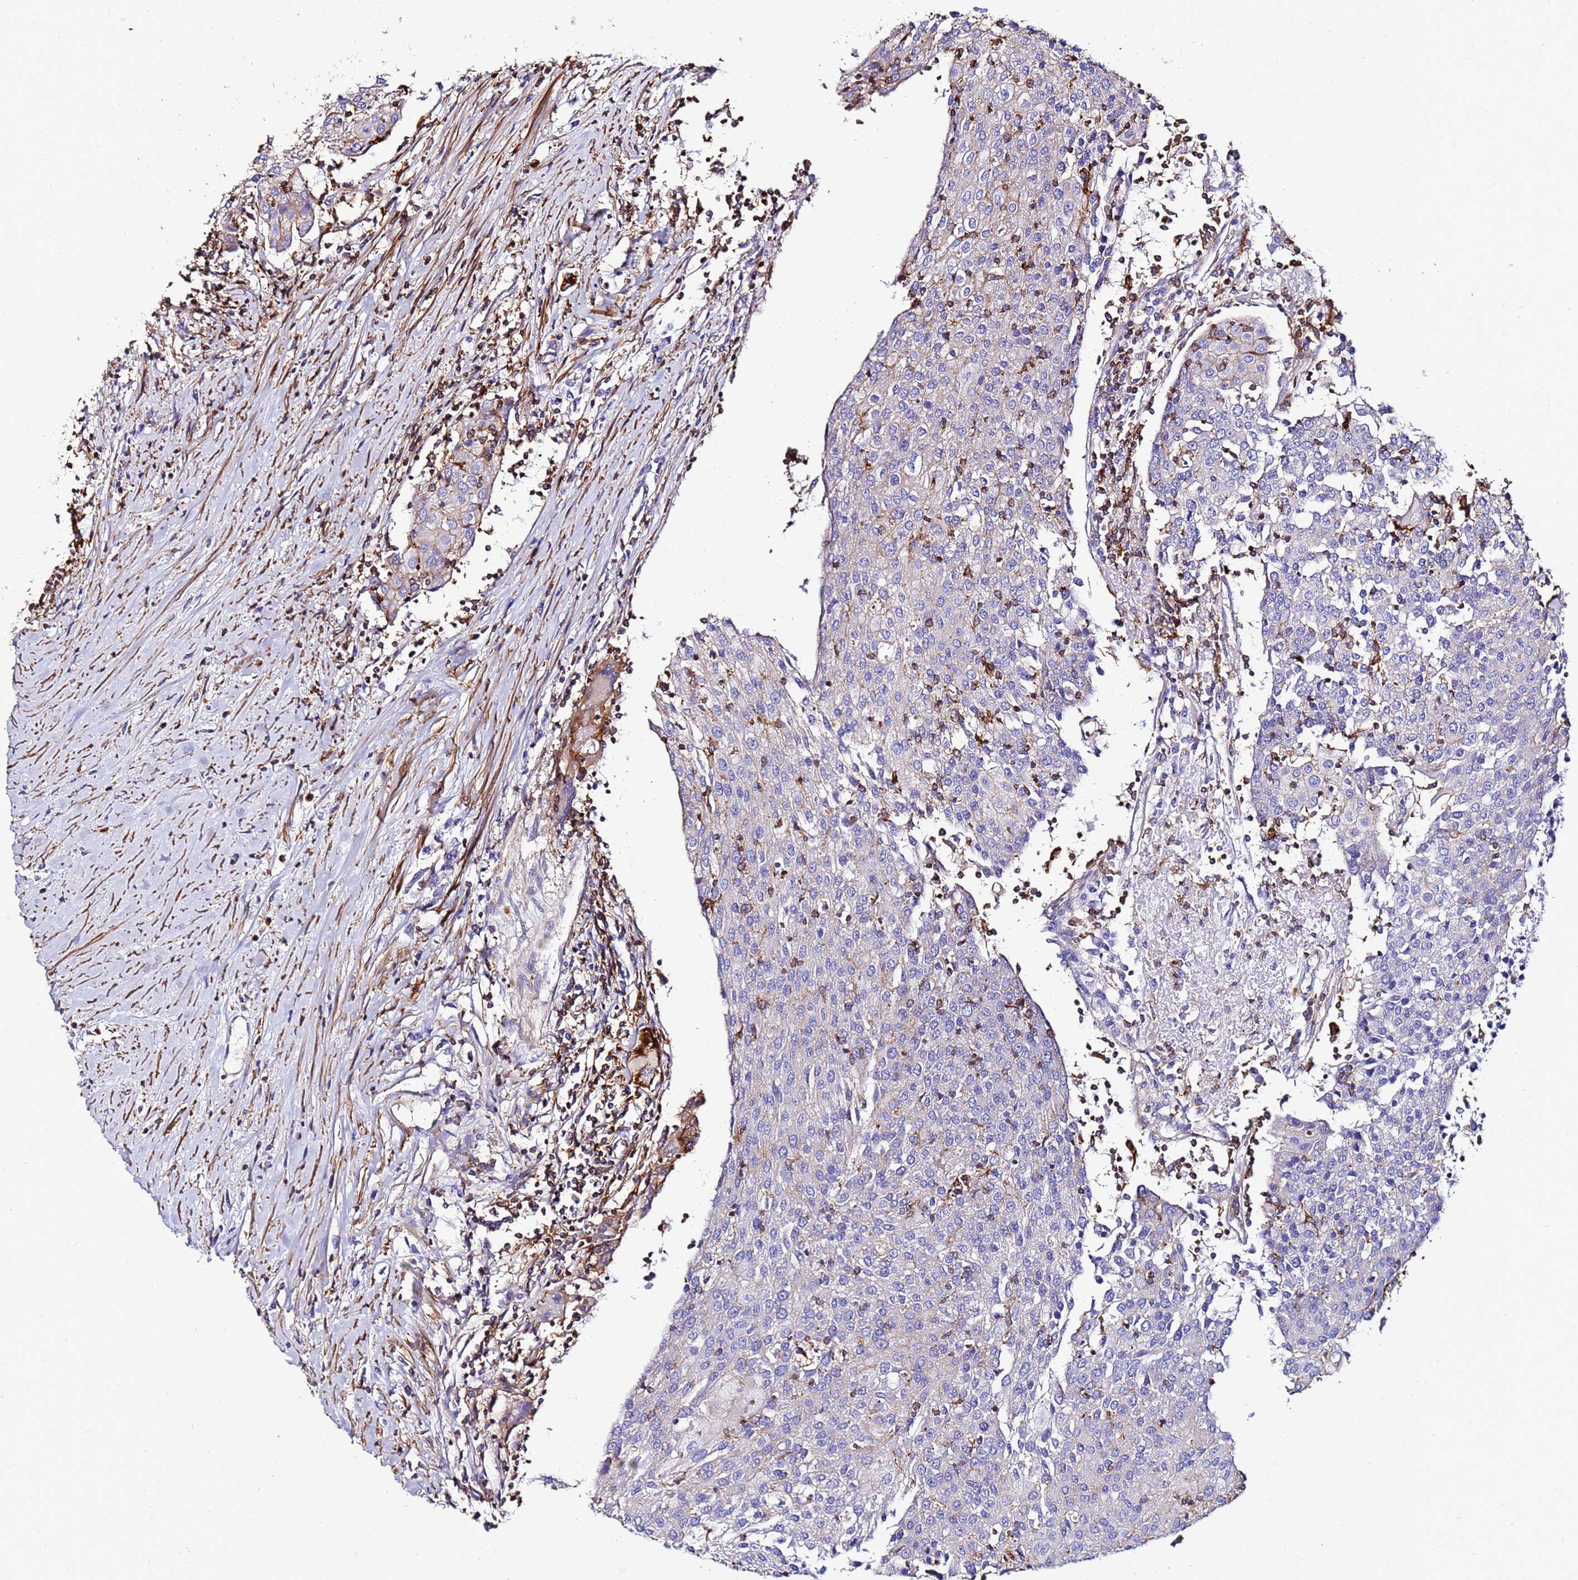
{"staining": {"intensity": "negative", "quantity": "none", "location": "none"}, "tissue": "urothelial cancer", "cell_type": "Tumor cells", "image_type": "cancer", "snomed": [{"axis": "morphology", "description": "Urothelial carcinoma, High grade"}, {"axis": "topography", "description": "Urinary bladder"}], "caption": "Tumor cells are negative for brown protein staining in urothelial cancer. (DAB immunohistochemistry (IHC), high magnification).", "gene": "ACTB", "patient": {"sex": "female", "age": 85}}